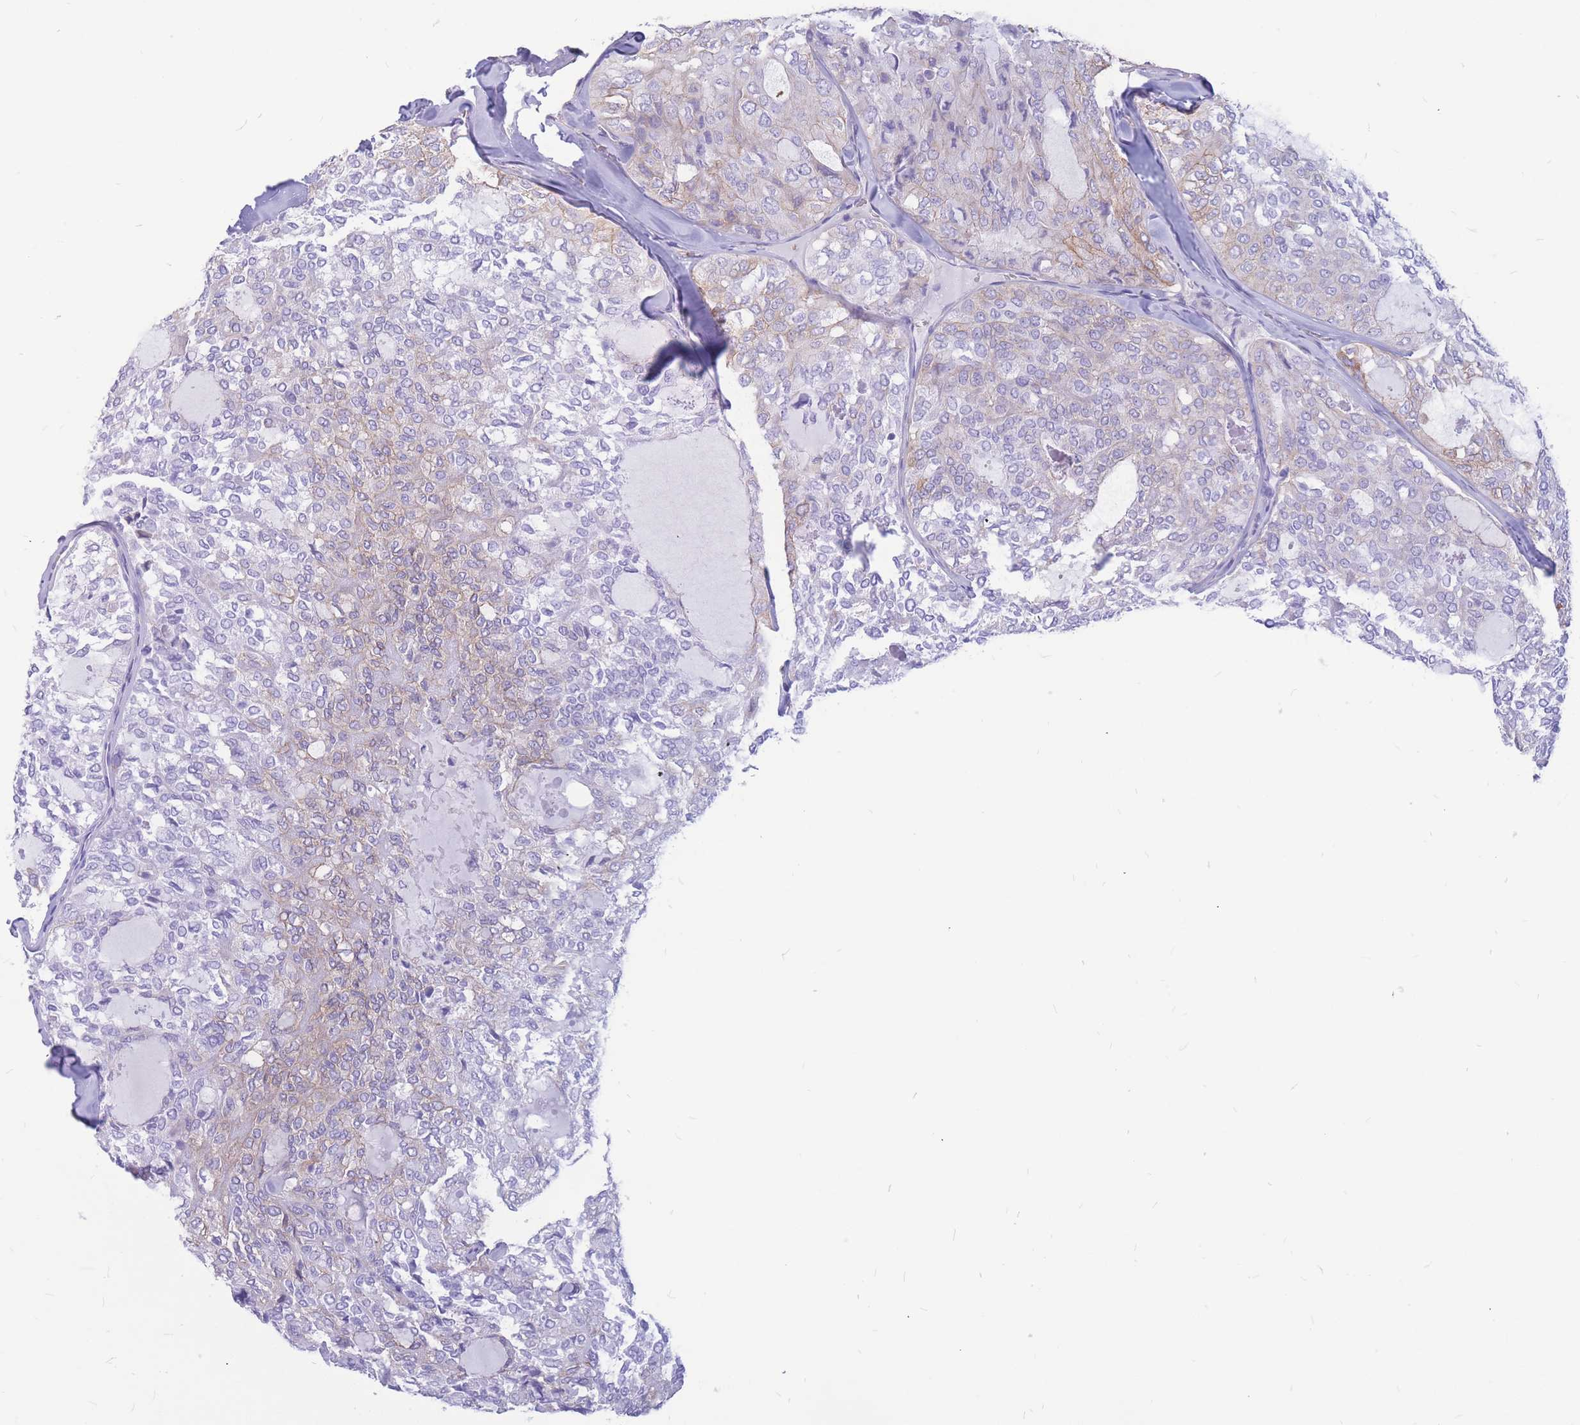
{"staining": {"intensity": "weak", "quantity": "<25%", "location": "cytoplasmic/membranous"}, "tissue": "thyroid cancer", "cell_type": "Tumor cells", "image_type": "cancer", "snomed": [{"axis": "morphology", "description": "Follicular adenoma carcinoma, NOS"}, {"axis": "topography", "description": "Thyroid gland"}], "caption": "Immunohistochemical staining of thyroid follicular adenoma carcinoma displays no significant positivity in tumor cells.", "gene": "ADD2", "patient": {"sex": "male", "age": 75}}